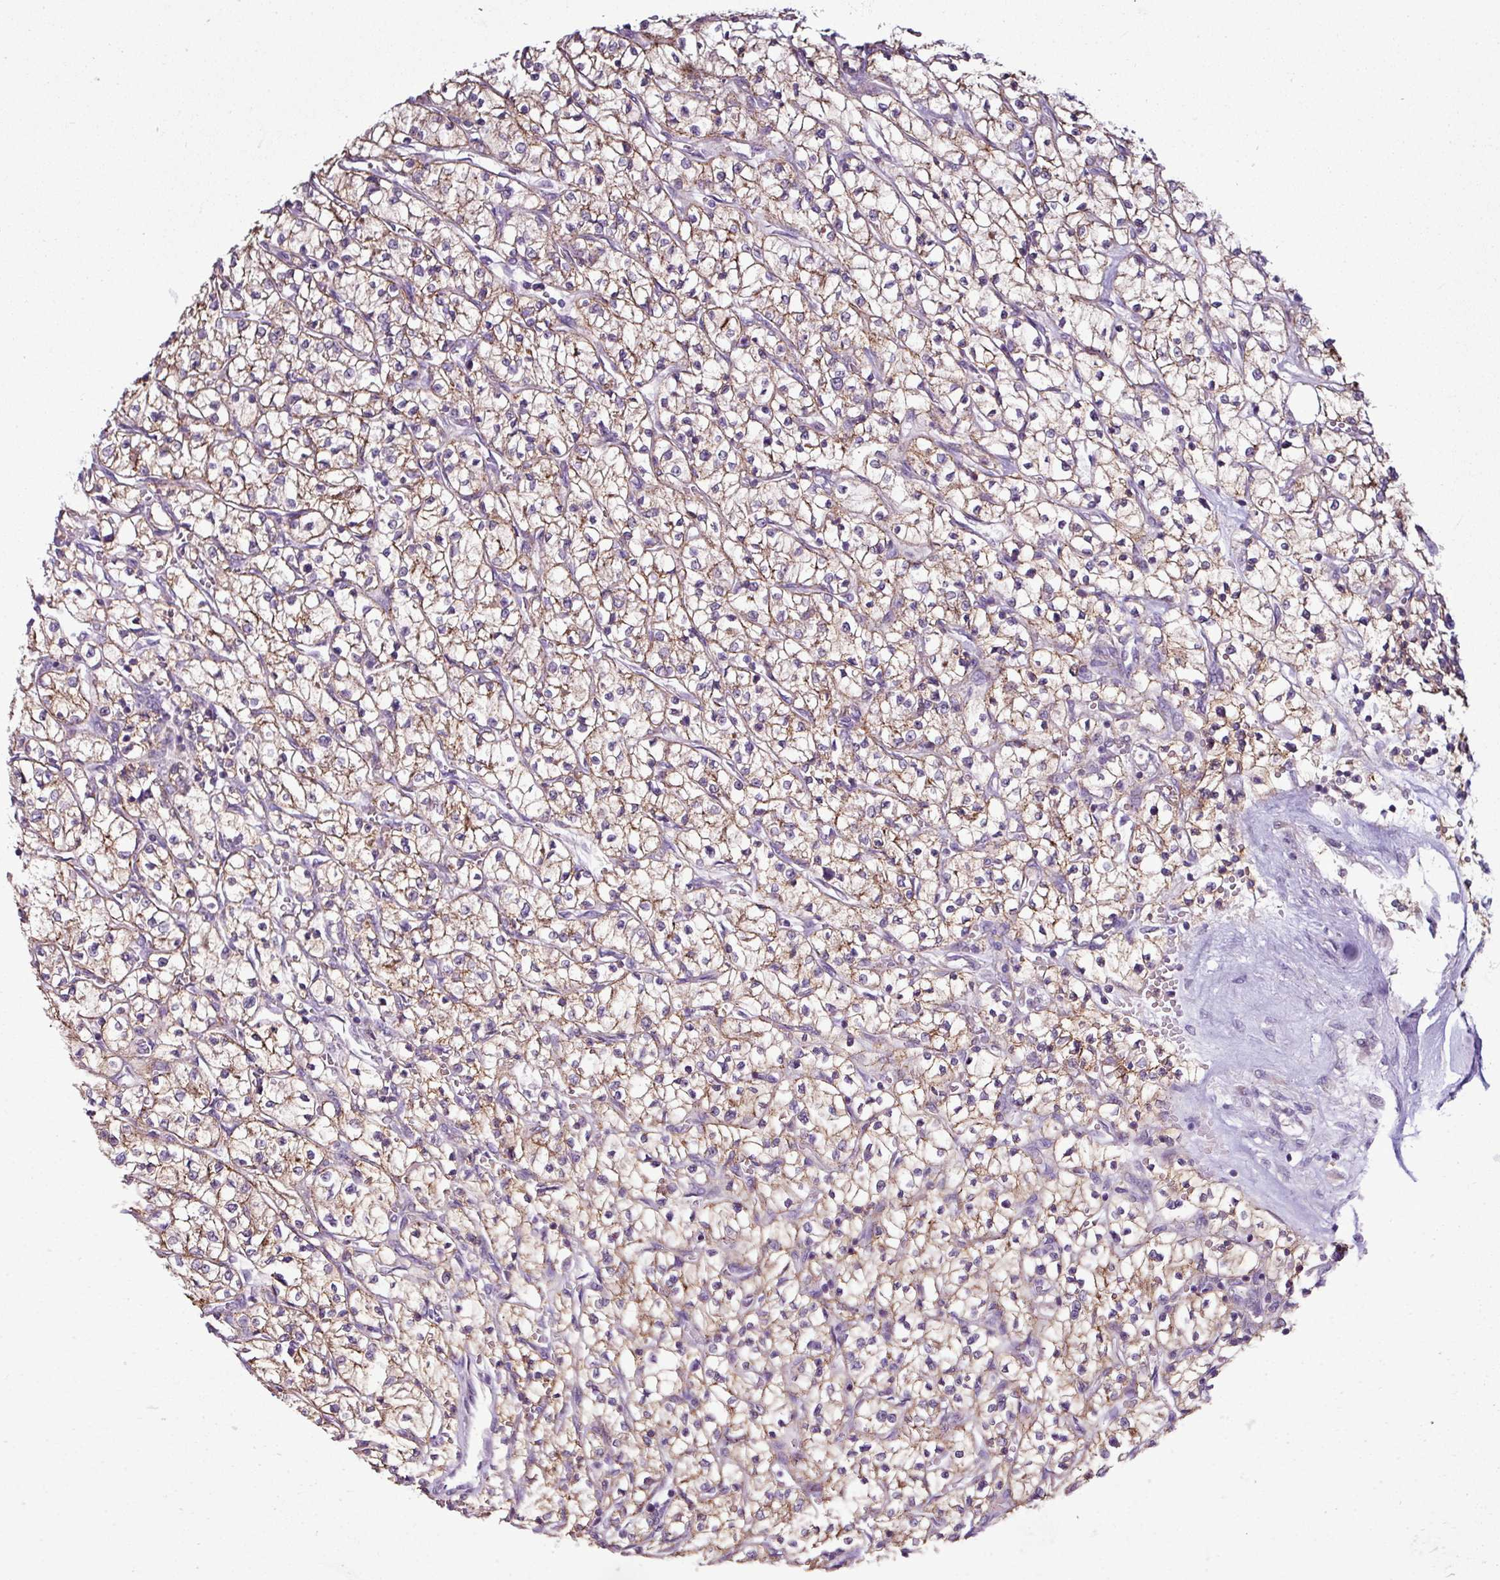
{"staining": {"intensity": "moderate", "quantity": ">75%", "location": "cytoplasmic/membranous"}, "tissue": "renal cancer", "cell_type": "Tumor cells", "image_type": "cancer", "snomed": [{"axis": "morphology", "description": "Adenocarcinoma, NOS"}, {"axis": "topography", "description": "Kidney"}], "caption": "A medium amount of moderate cytoplasmic/membranous positivity is identified in approximately >75% of tumor cells in renal adenocarcinoma tissue.", "gene": "AGAP5", "patient": {"sex": "female", "age": 64}}